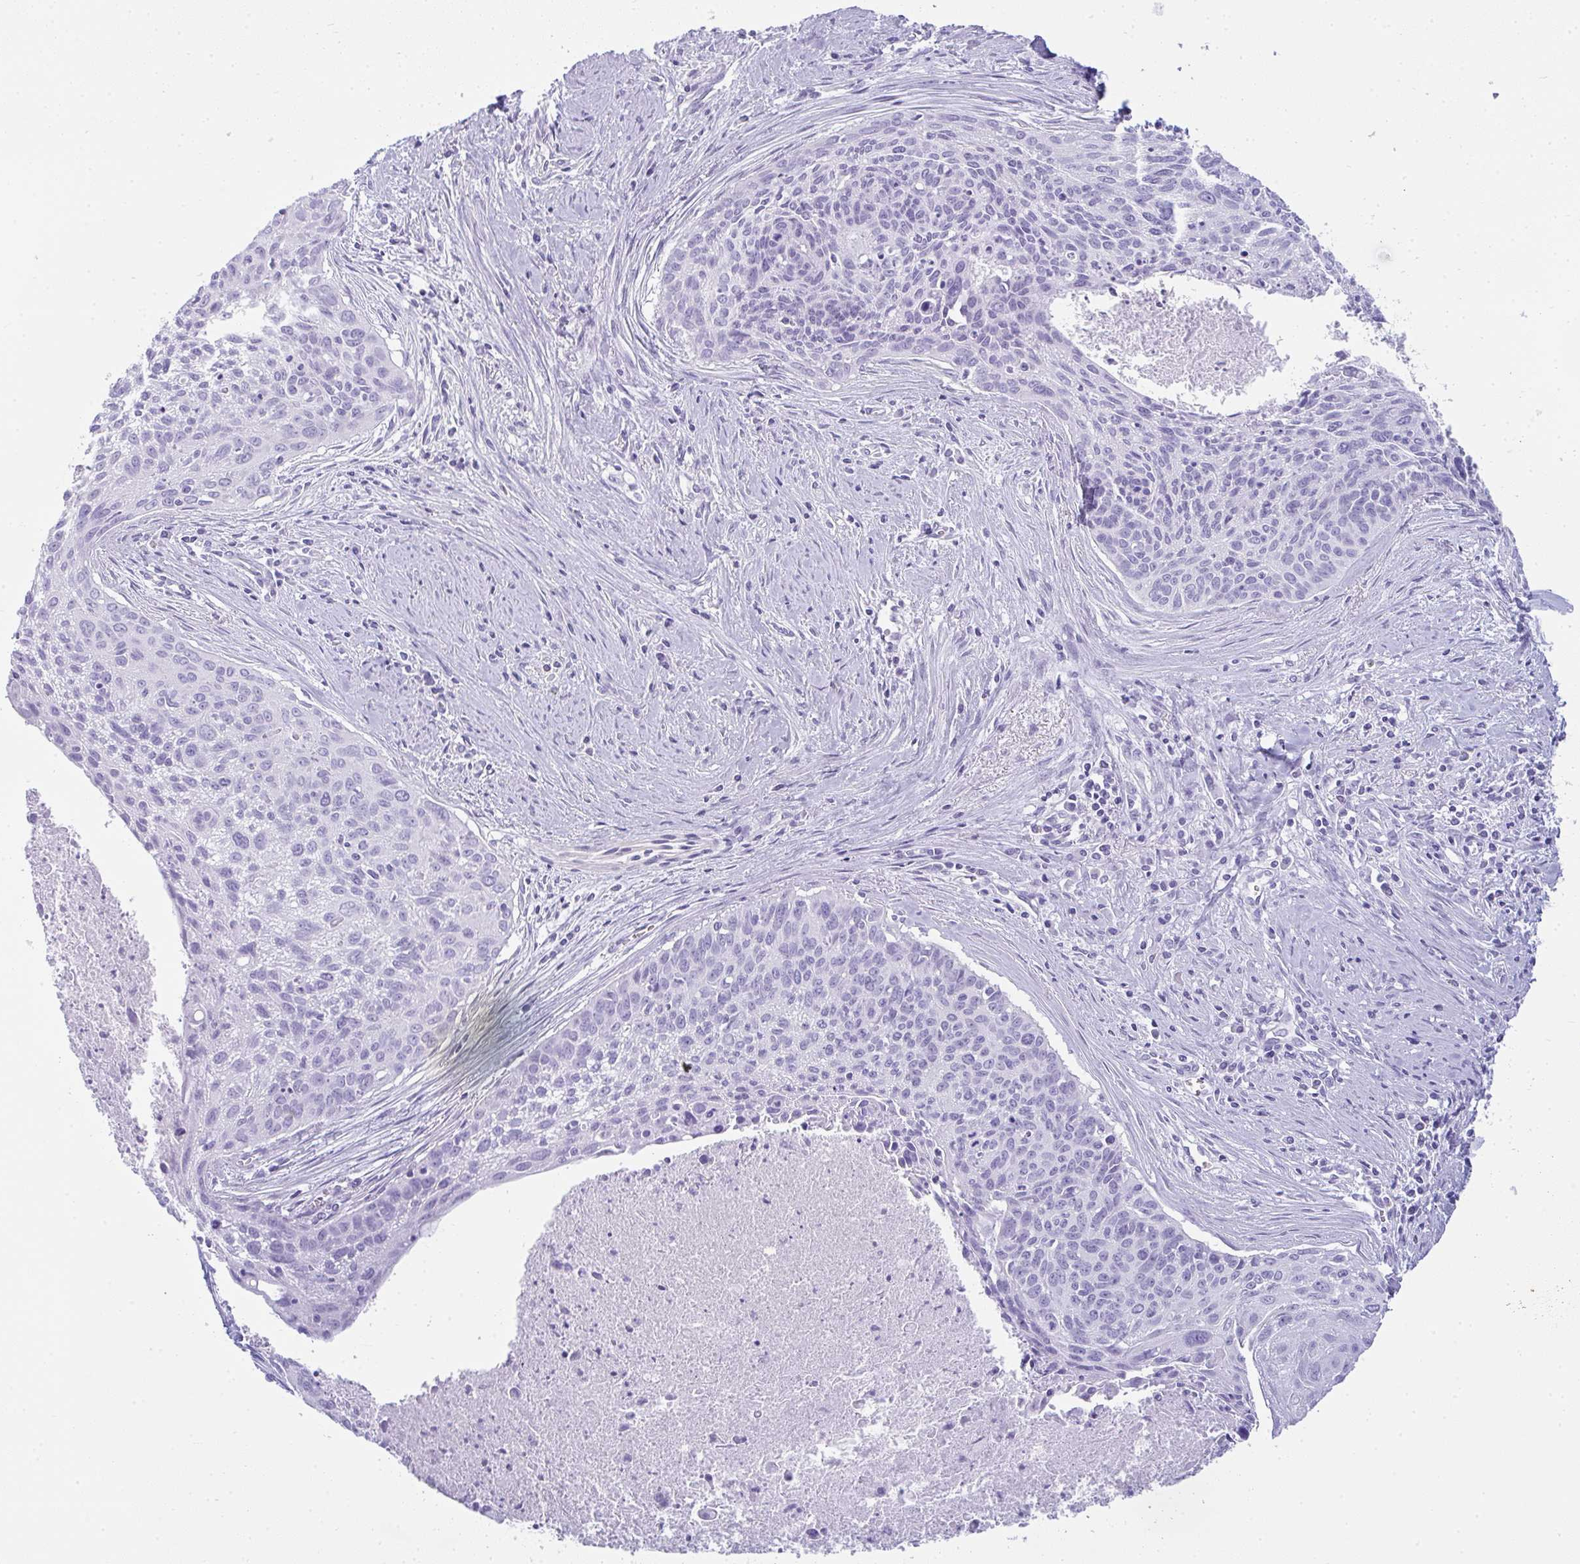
{"staining": {"intensity": "negative", "quantity": "none", "location": "none"}, "tissue": "cervical cancer", "cell_type": "Tumor cells", "image_type": "cancer", "snomed": [{"axis": "morphology", "description": "Squamous cell carcinoma, NOS"}, {"axis": "topography", "description": "Cervix"}], "caption": "The IHC photomicrograph has no significant staining in tumor cells of cervical squamous cell carcinoma tissue. (Stains: DAB (3,3'-diaminobenzidine) immunohistochemistry (IHC) with hematoxylin counter stain, Microscopy: brightfield microscopy at high magnification).", "gene": "RASL10A", "patient": {"sex": "female", "age": 55}}